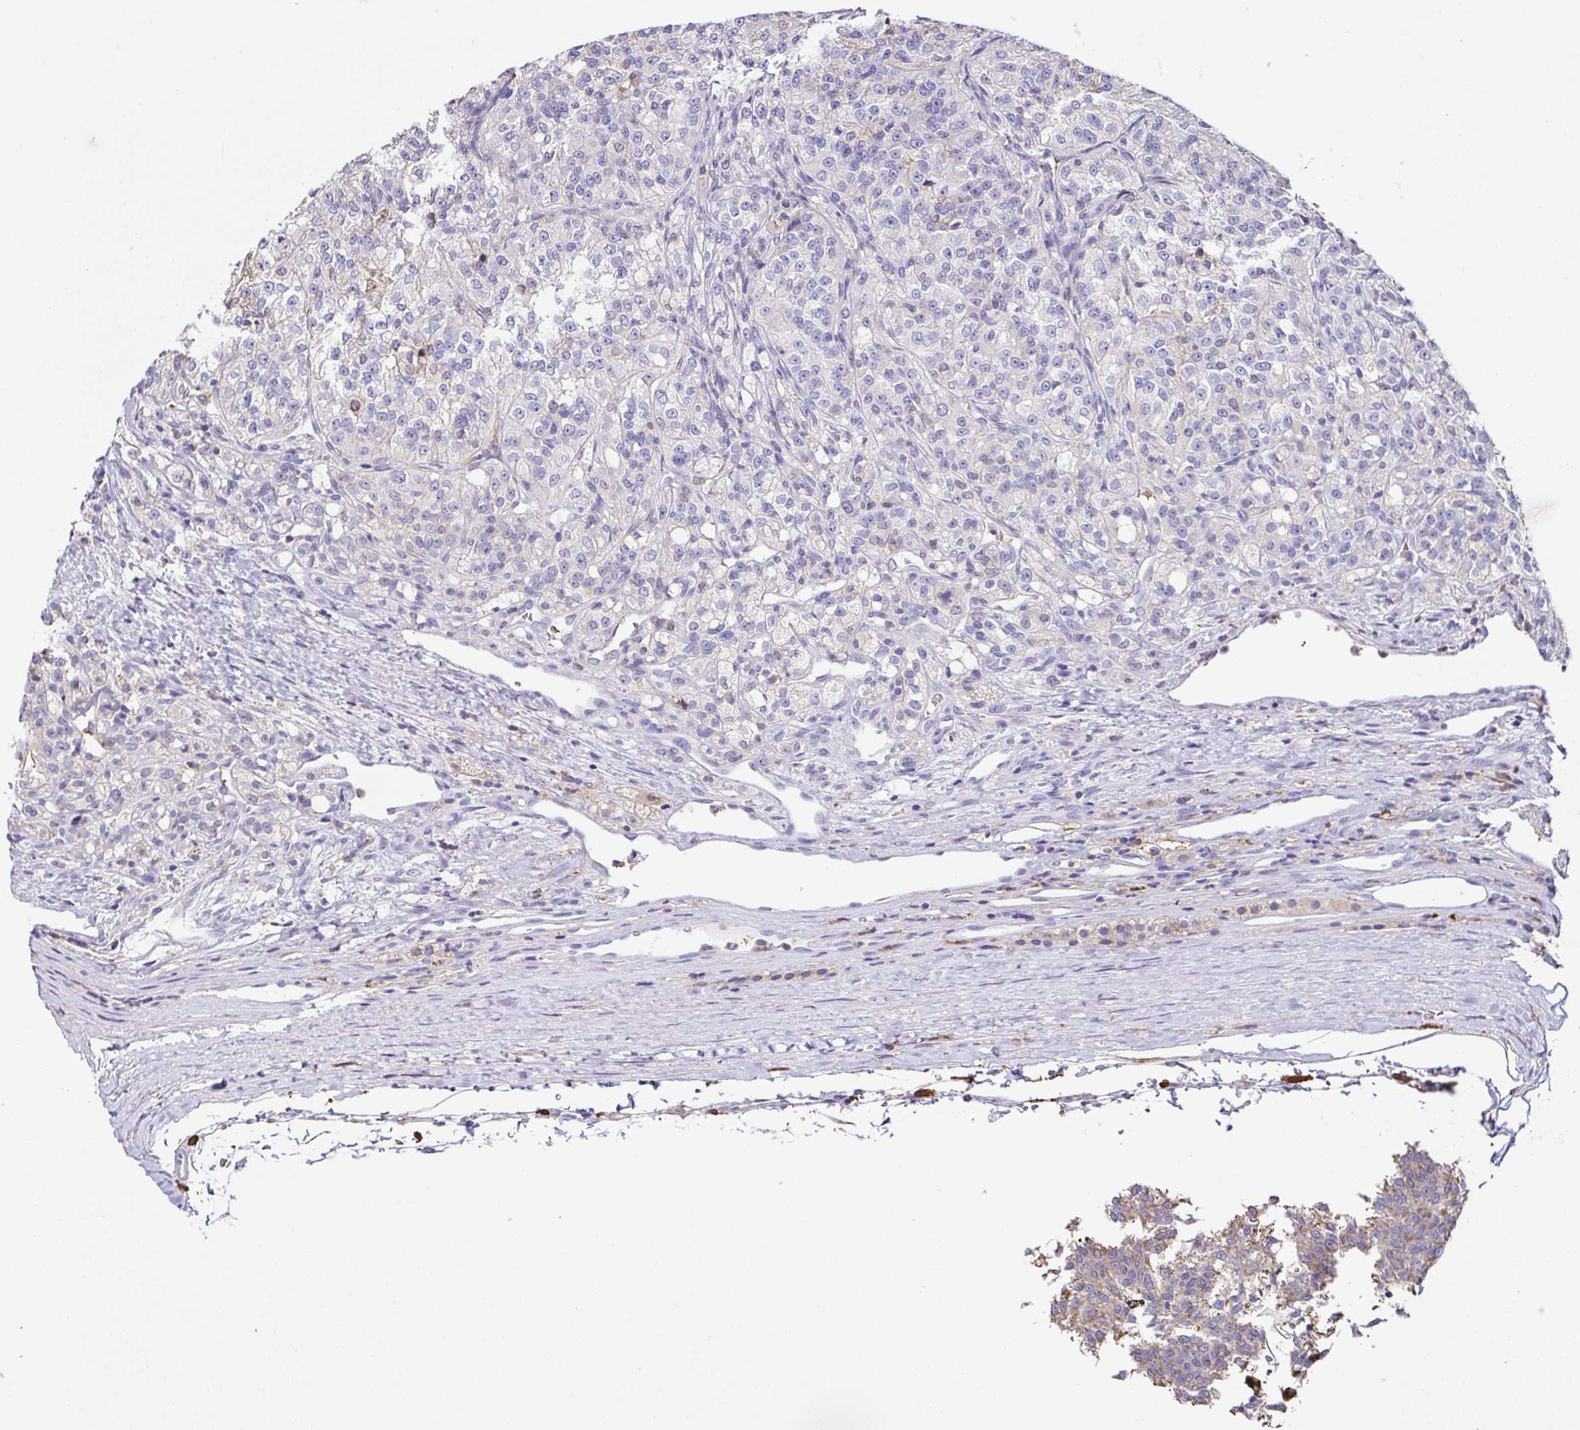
{"staining": {"intensity": "negative", "quantity": "none", "location": "none"}, "tissue": "renal cancer", "cell_type": "Tumor cells", "image_type": "cancer", "snomed": [{"axis": "morphology", "description": "Adenocarcinoma, NOS"}, {"axis": "topography", "description": "Kidney"}], "caption": "The image exhibits no significant positivity in tumor cells of renal cancer. (Immunohistochemistry (ihc), brightfield microscopy, high magnification).", "gene": "ANXA10", "patient": {"sex": "female", "age": 63}}